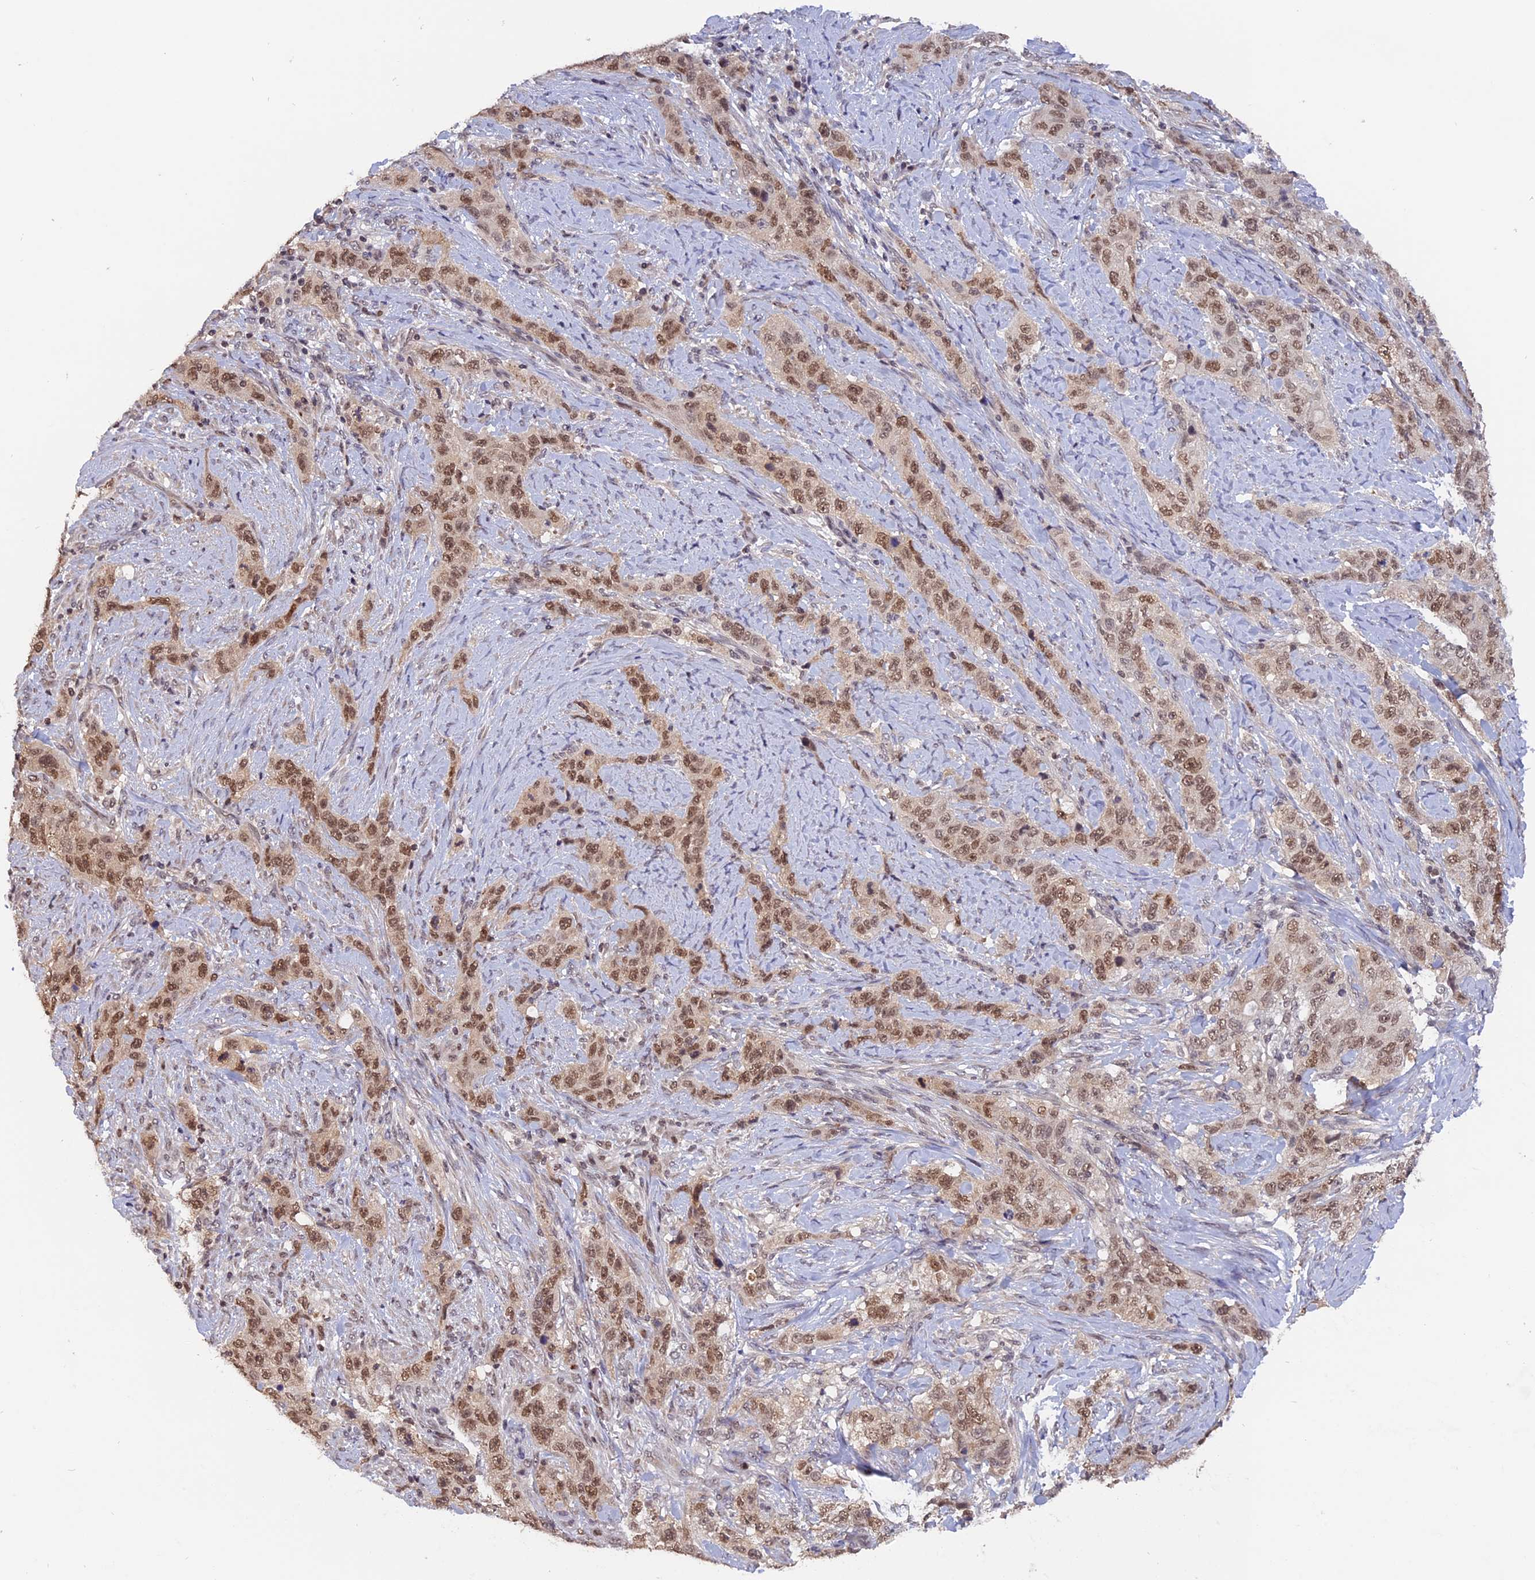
{"staining": {"intensity": "moderate", "quantity": ">75%", "location": "nuclear"}, "tissue": "stomach cancer", "cell_type": "Tumor cells", "image_type": "cancer", "snomed": [{"axis": "morphology", "description": "Adenocarcinoma, NOS"}, {"axis": "topography", "description": "Stomach"}], "caption": "Adenocarcinoma (stomach) stained for a protein (brown) reveals moderate nuclear positive positivity in approximately >75% of tumor cells.", "gene": "RFC5", "patient": {"sex": "male", "age": 48}}